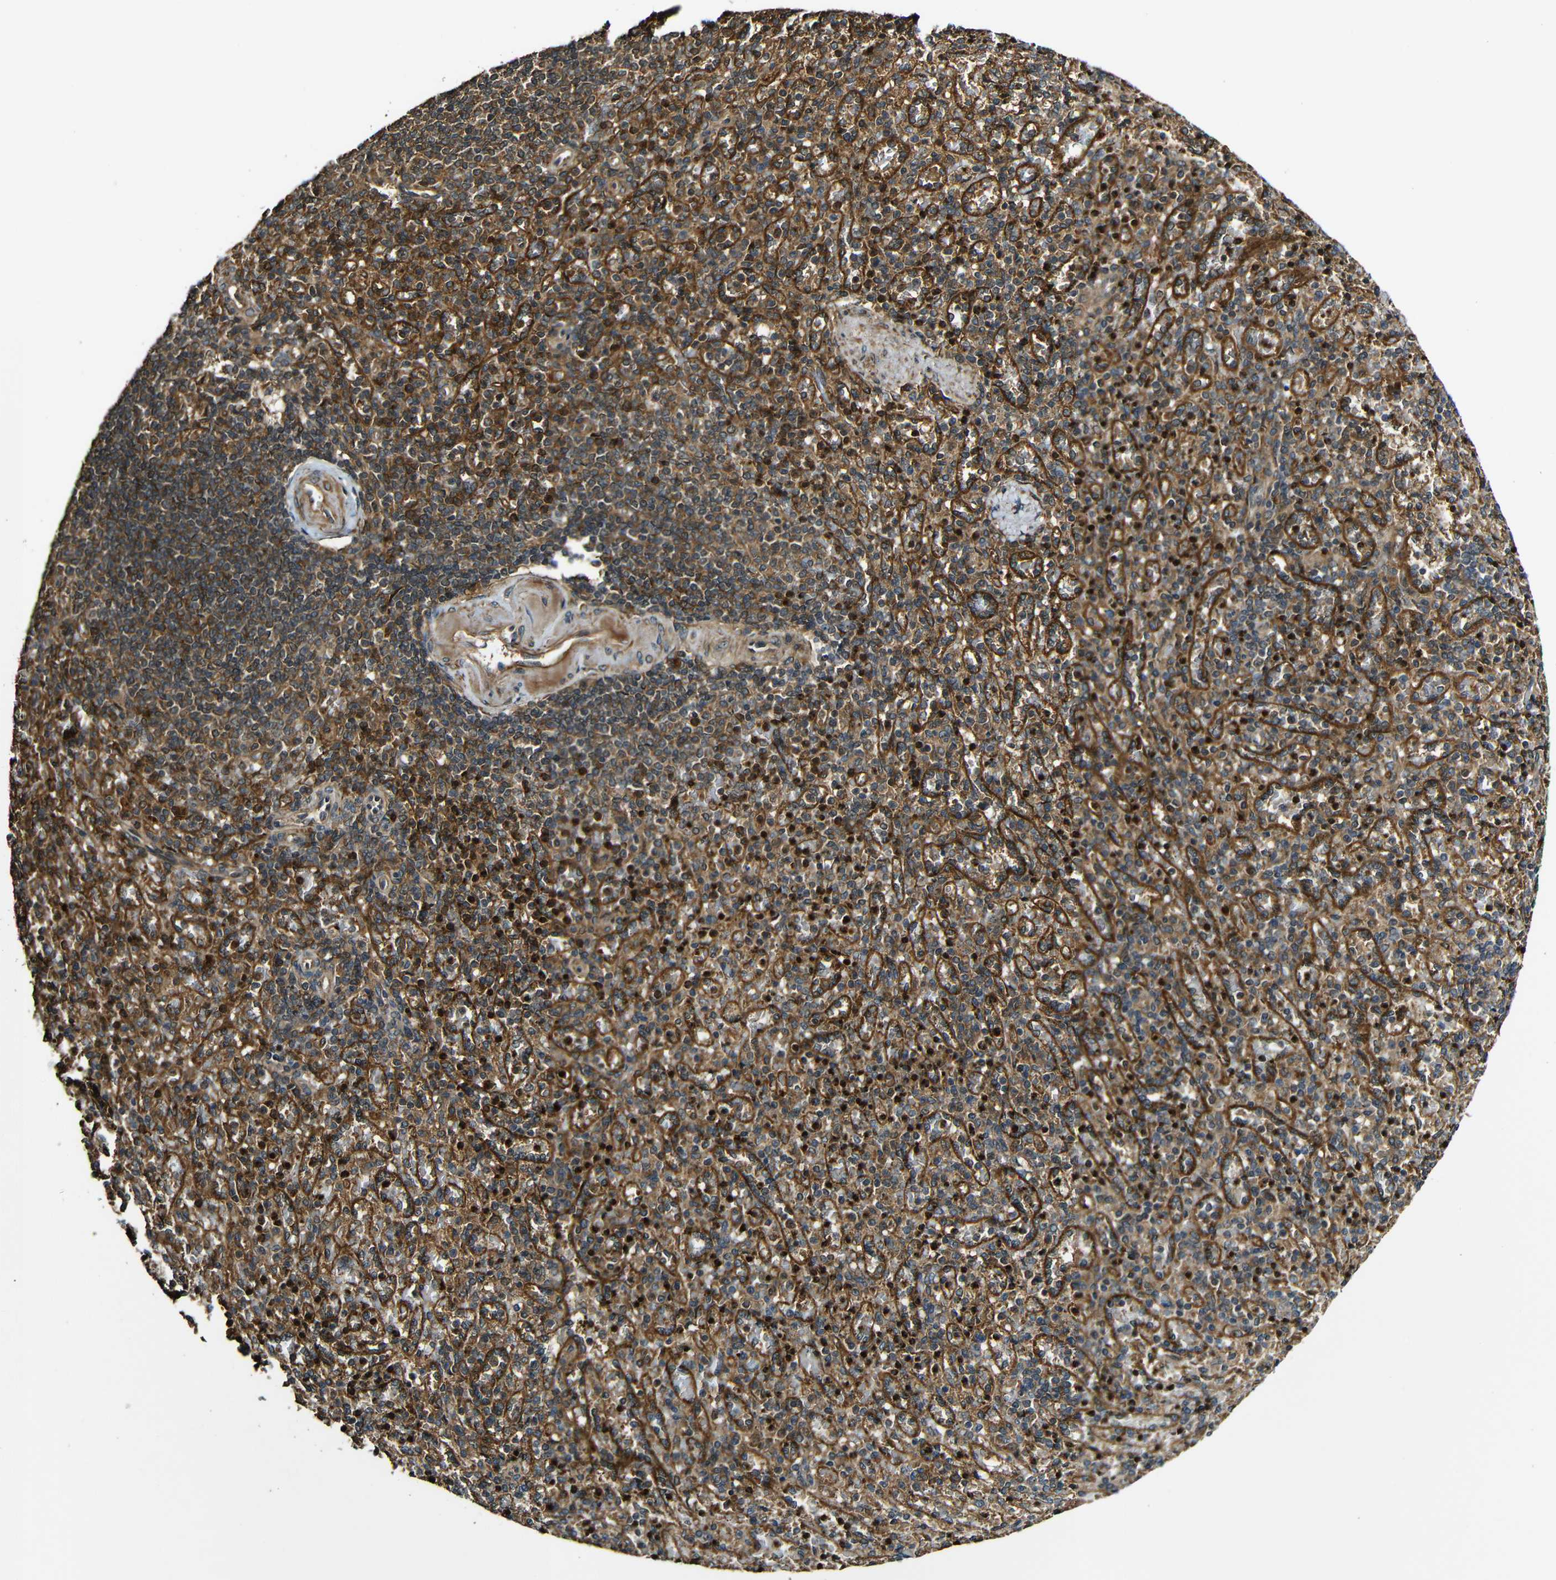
{"staining": {"intensity": "strong", "quantity": ">75%", "location": "cytoplasmic/membranous"}, "tissue": "spleen", "cell_type": "Cells in red pulp", "image_type": "normal", "snomed": [{"axis": "morphology", "description": "Normal tissue, NOS"}, {"axis": "topography", "description": "Spleen"}], "caption": "A high amount of strong cytoplasmic/membranous expression is appreciated in approximately >75% of cells in red pulp in benign spleen. (Brightfield microscopy of DAB IHC at high magnification).", "gene": "CASP8", "patient": {"sex": "female", "age": 74}}